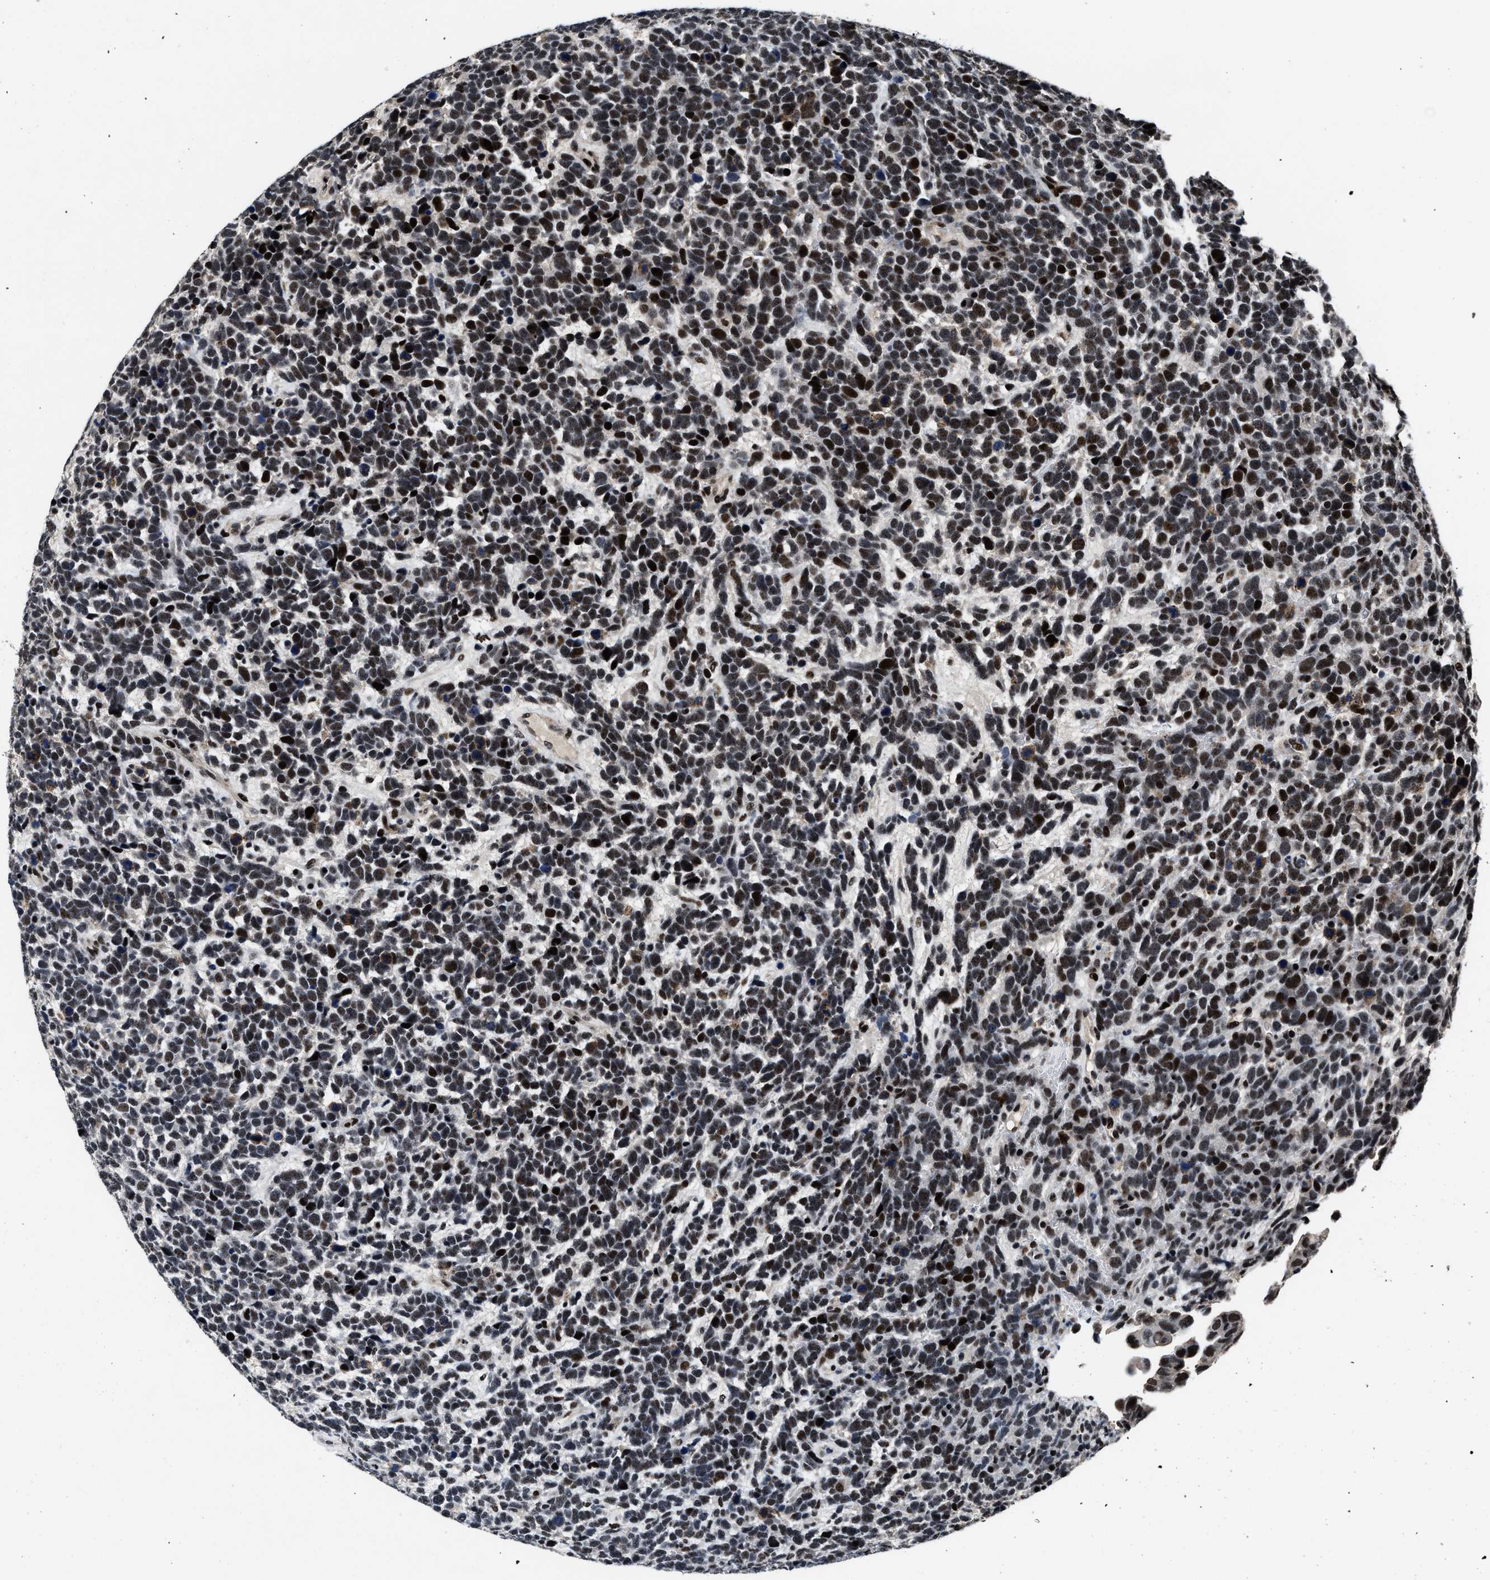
{"staining": {"intensity": "moderate", "quantity": ">75%", "location": "nuclear"}, "tissue": "urothelial cancer", "cell_type": "Tumor cells", "image_type": "cancer", "snomed": [{"axis": "morphology", "description": "Urothelial carcinoma, High grade"}, {"axis": "topography", "description": "Urinary bladder"}], "caption": "This is a photomicrograph of IHC staining of high-grade urothelial carcinoma, which shows moderate positivity in the nuclear of tumor cells.", "gene": "ZNF233", "patient": {"sex": "female", "age": 82}}